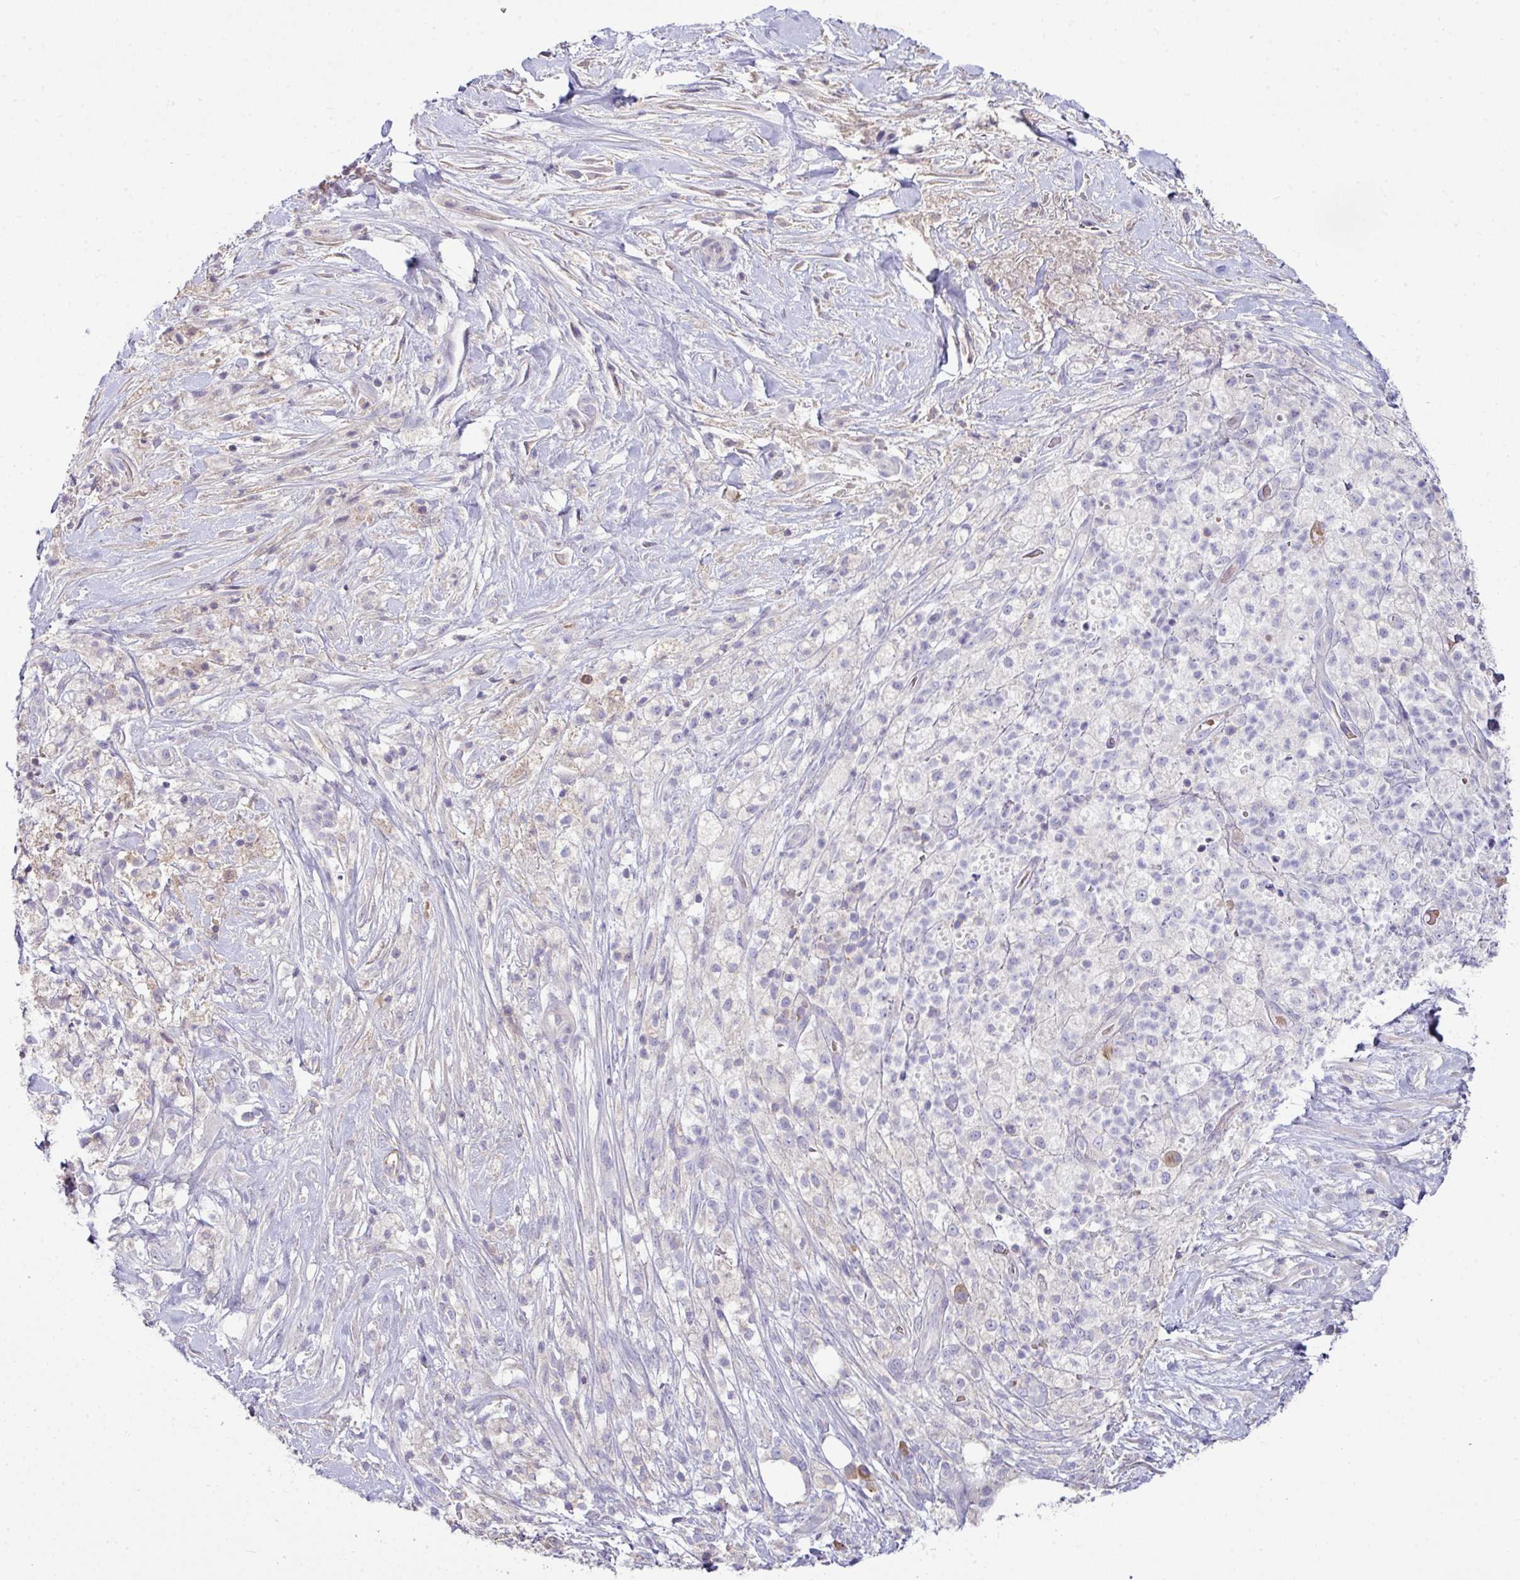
{"staining": {"intensity": "negative", "quantity": "none", "location": "none"}, "tissue": "pancreatic cancer", "cell_type": "Tumor cells", "image_type": "cancer", "snomed": [{"axis": "morphology", "description": "Adenocarcinoma, NOS"}, {"axis": "topography", "description": "Pancreas"}], "caption": "Tumor cells show no significant protein positivity in pancreatic adenocarcinoma.", "gene": "SLAMF6", "patient": {"sex": "female", "age": 72}}